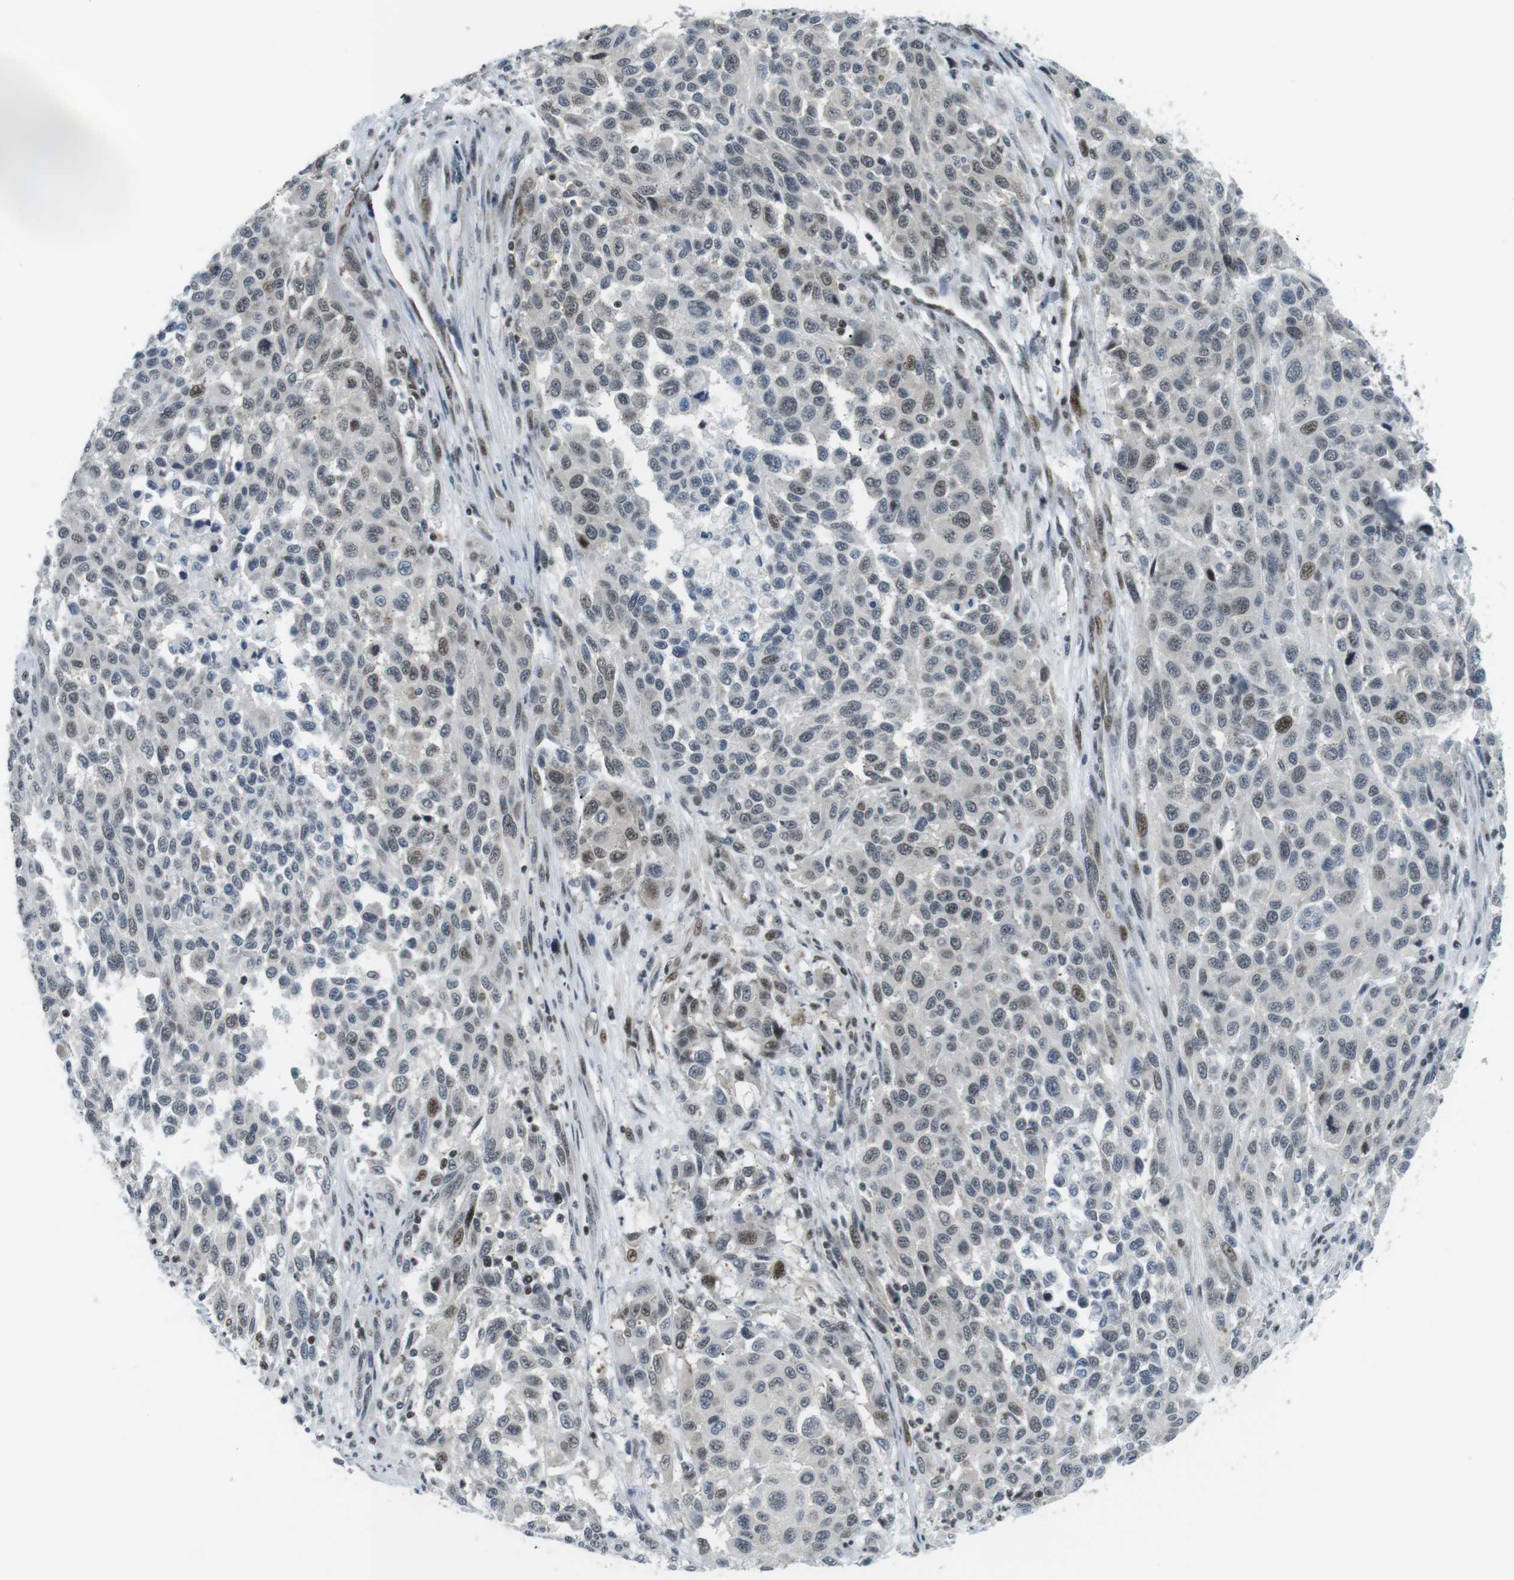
{"staining": {"intensity": "moderate", "quantity": "25%-75%", "location": "nuclear"}, "tissue": "melanoma", "cell_type": "Tumor cells", "image_type": "cancer", "snomed": [{"axis": "morphology", "description": "Malignant melanoma, Metastatic site"}, {"axis": "topography", "description": "Lymph node"}], "caption": "Malignant melanoma (metastatic site) tissue displays moderate nuclear staining in about 25%-75% of tumor cells, visualized by immunohistochemistry. (DAB IHC, brown staining for protein, blue staining for nuclei).", "gene": "CDC27", "patient": {"sex": "male", "age": 61}}